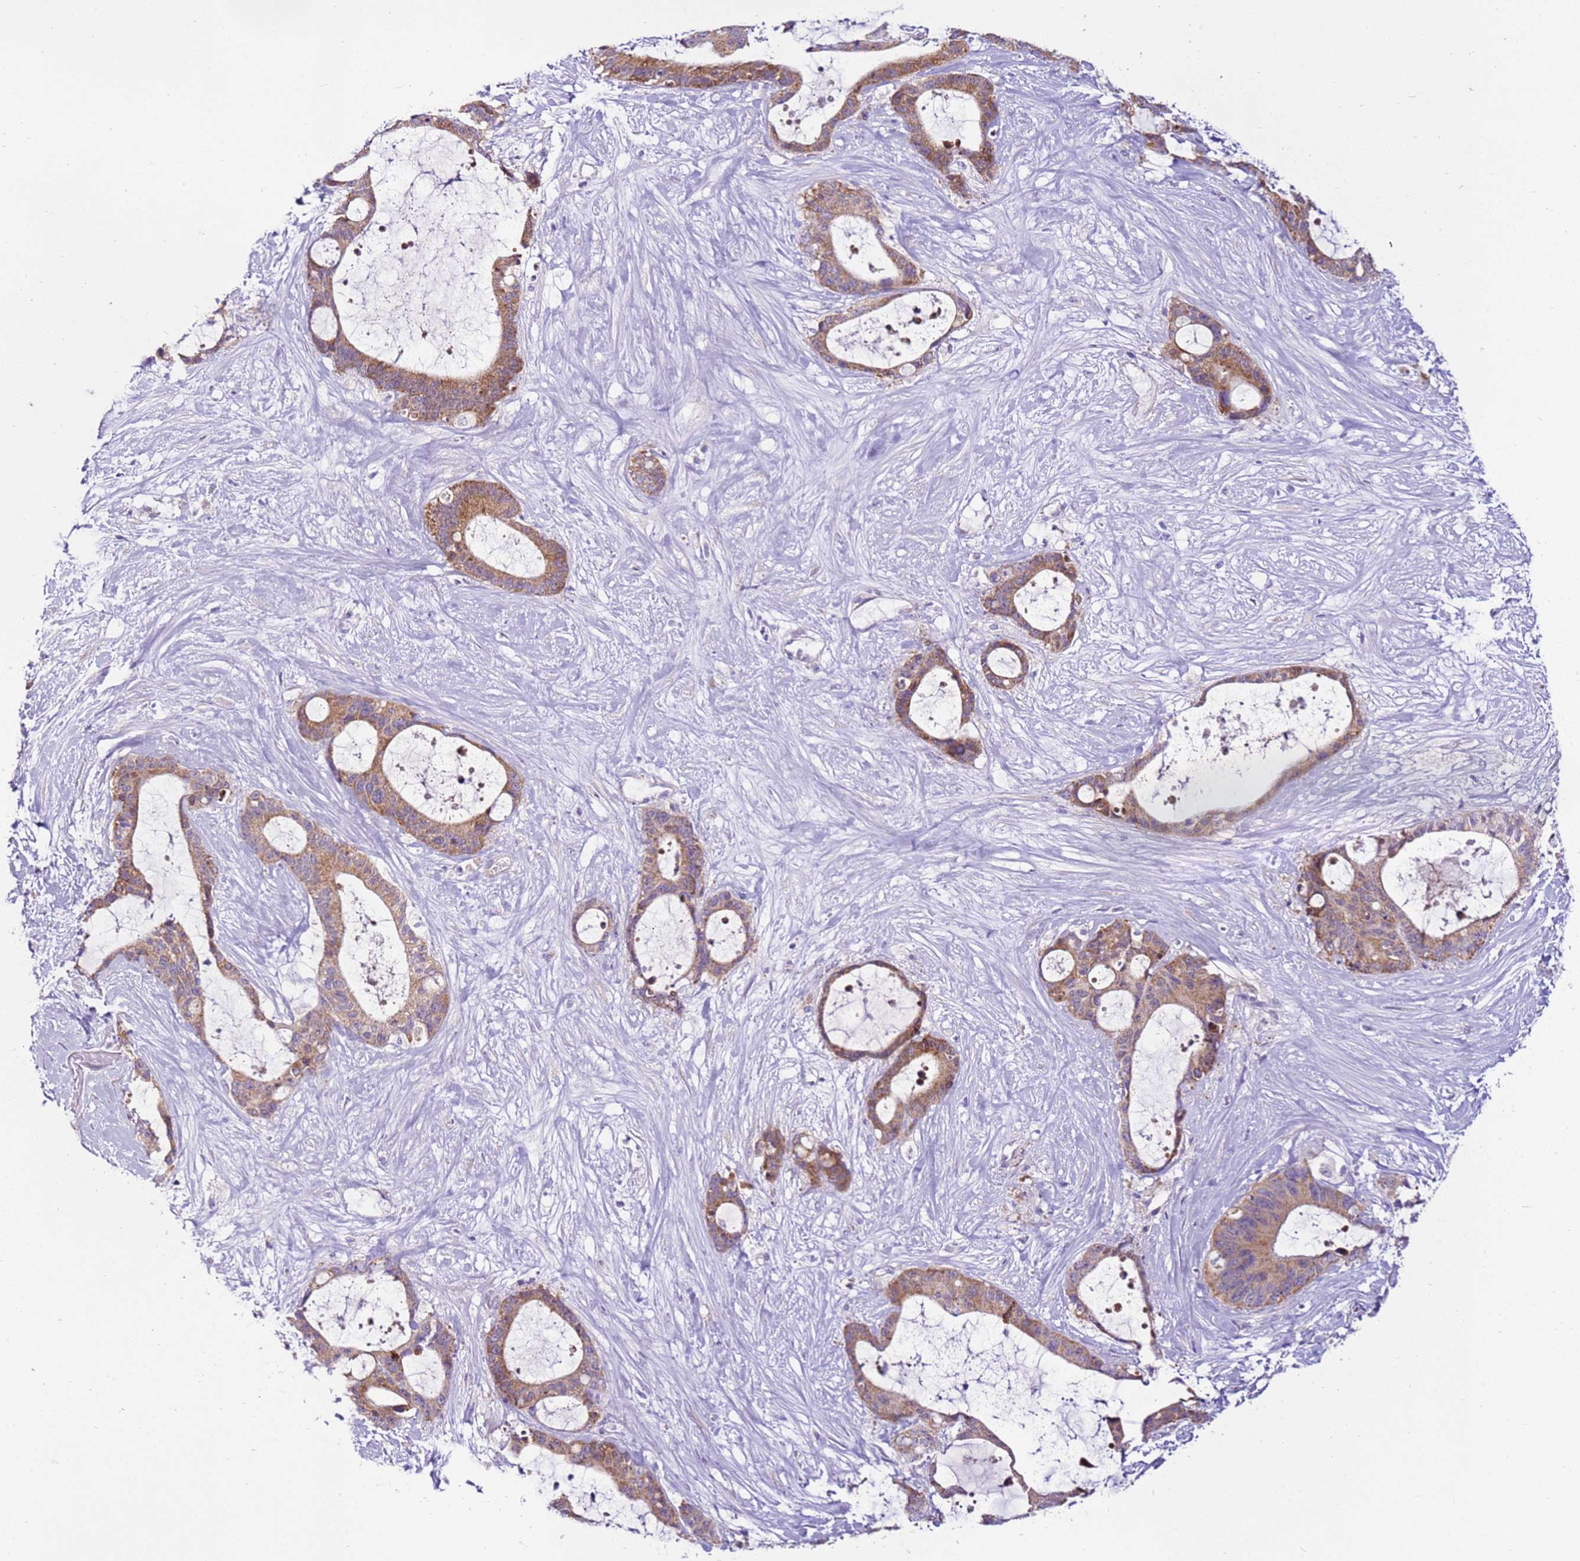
{"staining": {"intensity": "moderate", "quantity": ">75%", "location": "cytoplasmic/membranous"}, "tissue": "liver cancer", "cell_type": "Tumor cells", "image_type": "cancer", "snomed": [{"axis": "morphology", "description": "Normal tissue, NOS"}, {"axis": "morphology", "description": "Cholangiocarcinoma"}, {"axis": "topography", "description": "Liver"}, {"axis": "topography", "description": "Peripheral nerve tissue"}], "caption": "Liver cancer stained with DAB (3,3'-diaminobenzidine) immunohistochemistry displays medium levels of moderate cytoplasmic/membranous staining in approximately >75% of tumor cells. (Stains: DAB (3,3'-diaminobenzidine) in brown, nuclei in blue, Microscopy: brightfield microscopy at high magnification).", "gene": "MRPL36", "patient": {"sex": "female", "age": 73}}